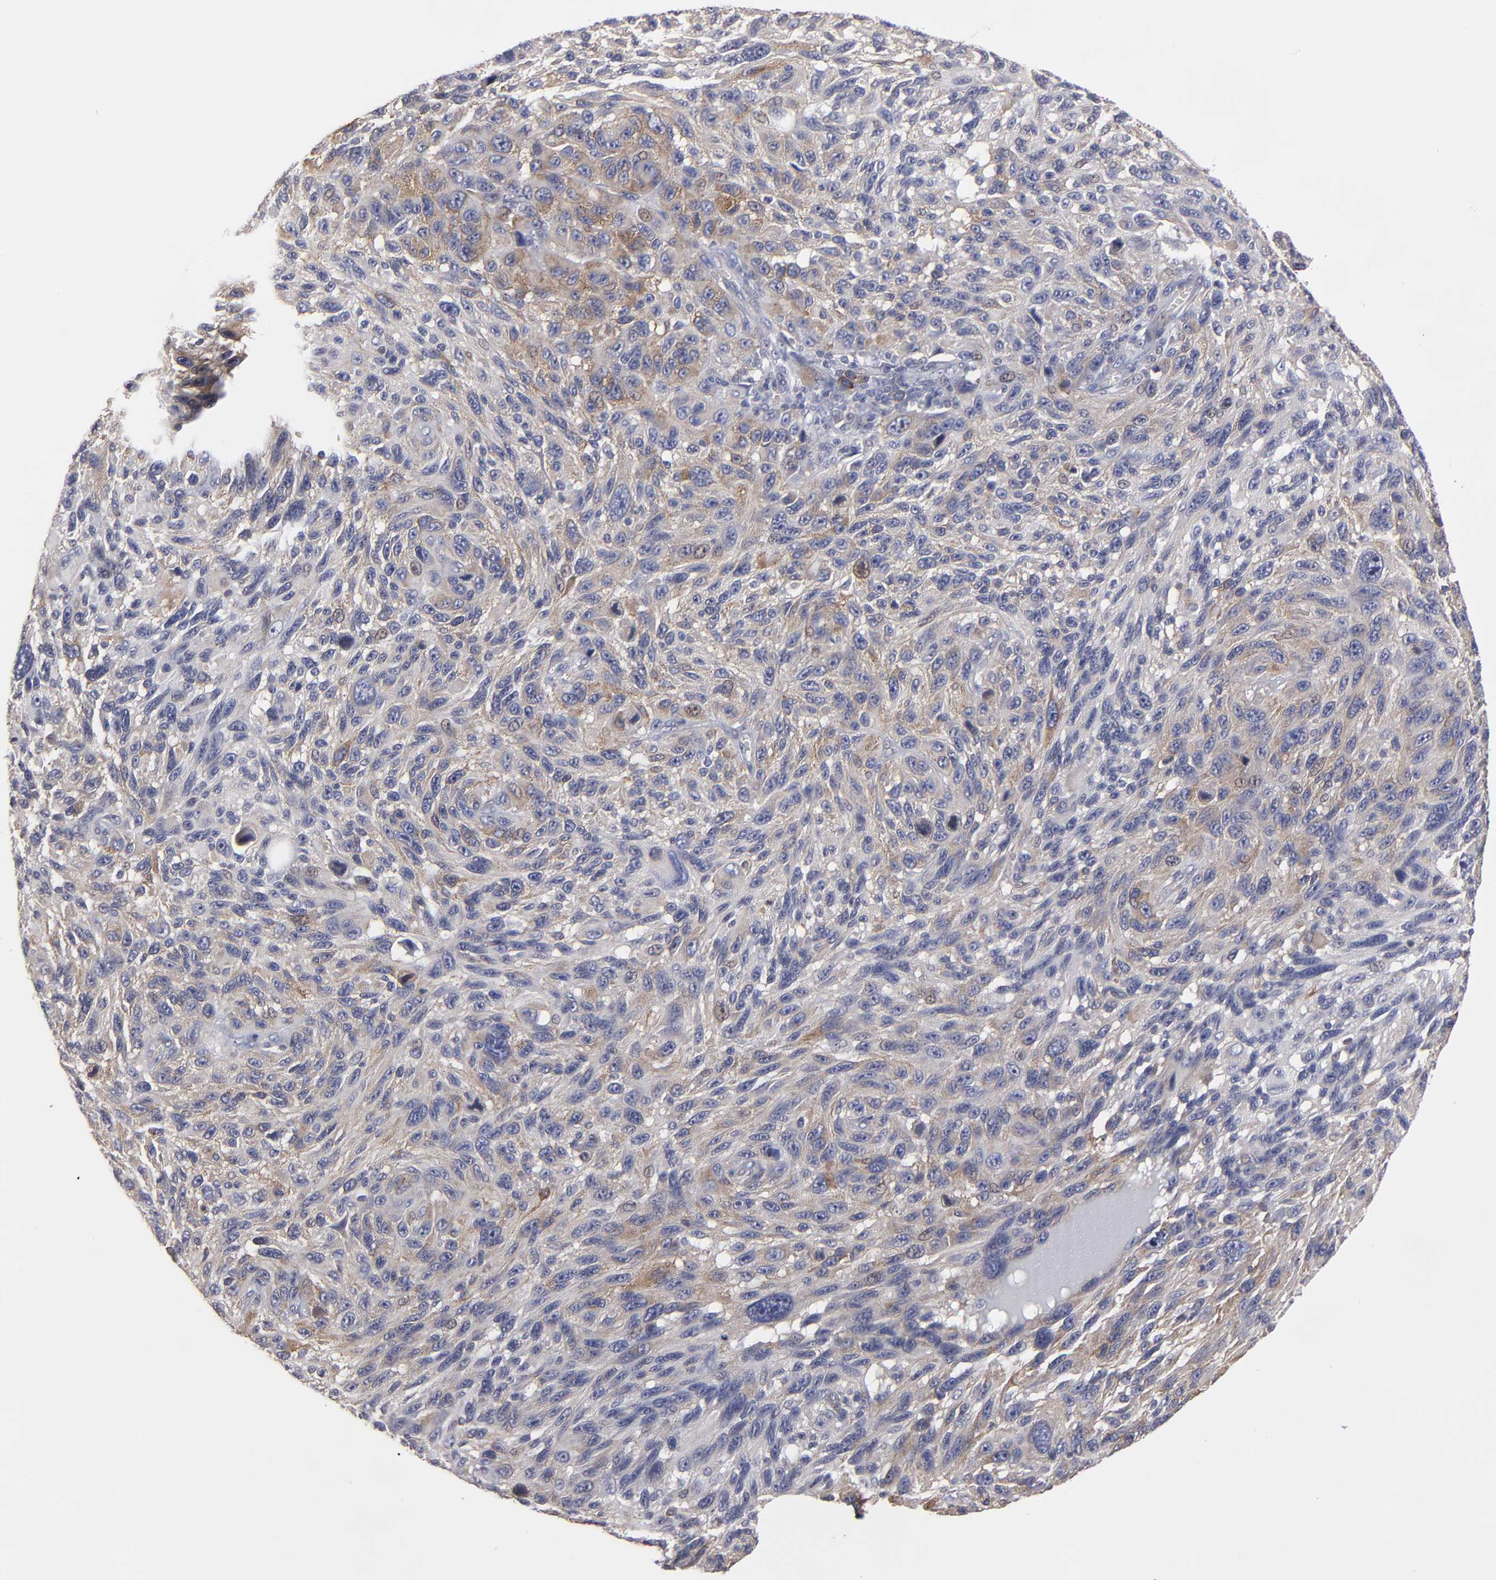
{"staining": {"intensity": "moderate", "quantity": ">75%", "location": "cytoplasmic/membranous"}, "tissue": "melanoma", "cell_type": "Tumor cells", "image_type": "cancer", "snomed": [{"axis": "morphology", "description": "Malignant melanoma, NOS"}, {"axis": "topography", "description": "Skin"}], "caption": "Immunohistochemical staining of human malignant melanoma reveals medium levels of moderate cytoplasmic/membranous protein expression in about >75% of tumor cells.", "gene": "CEP97", "patient": {"sex": "male", "age": 53}}